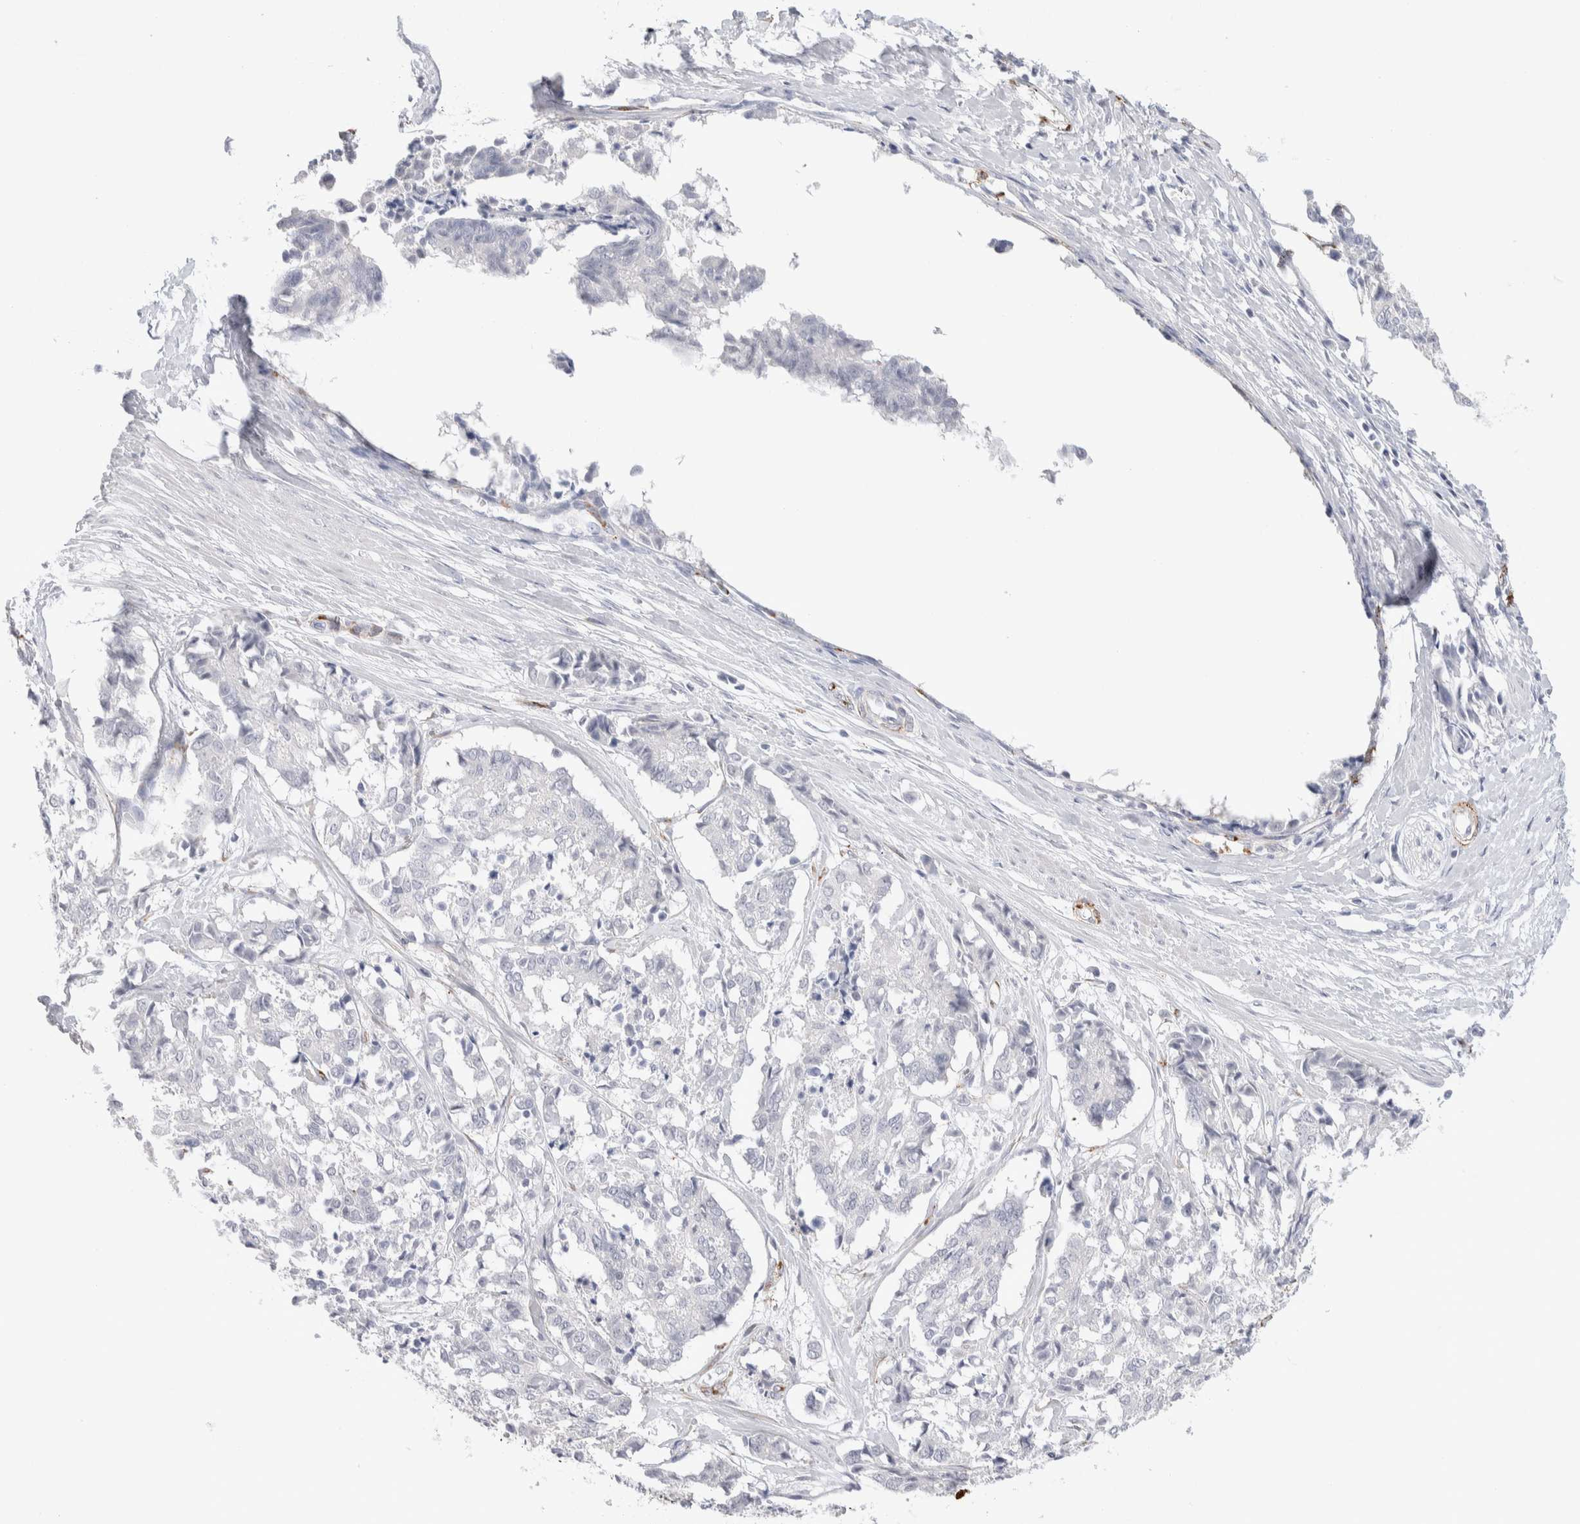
{"staining": {"intensity": "negative", "quantity": "none", "location": "none"}, "tissue": "cervical cancer", "cell_type": "Tumor cells", "image_type": "cancer", "snomed": [{"axis": "morphology", "description": "Squamous cell carcinoma, NOS"}, {"axis": "topography", "description": "Cervix"}], "caption": "Image shows no protein expression in tumor cells of cervical squamous cell carcinoma tissue. Brightfield microscopy of immunohistochemistry stained with DAB (3,3'-diaminobenzidine) (brown) and hematoxylin (blue), captured at high magnification.", "gene": "SEPTIN4", "patient": {"sex": "female", "age": 35}}